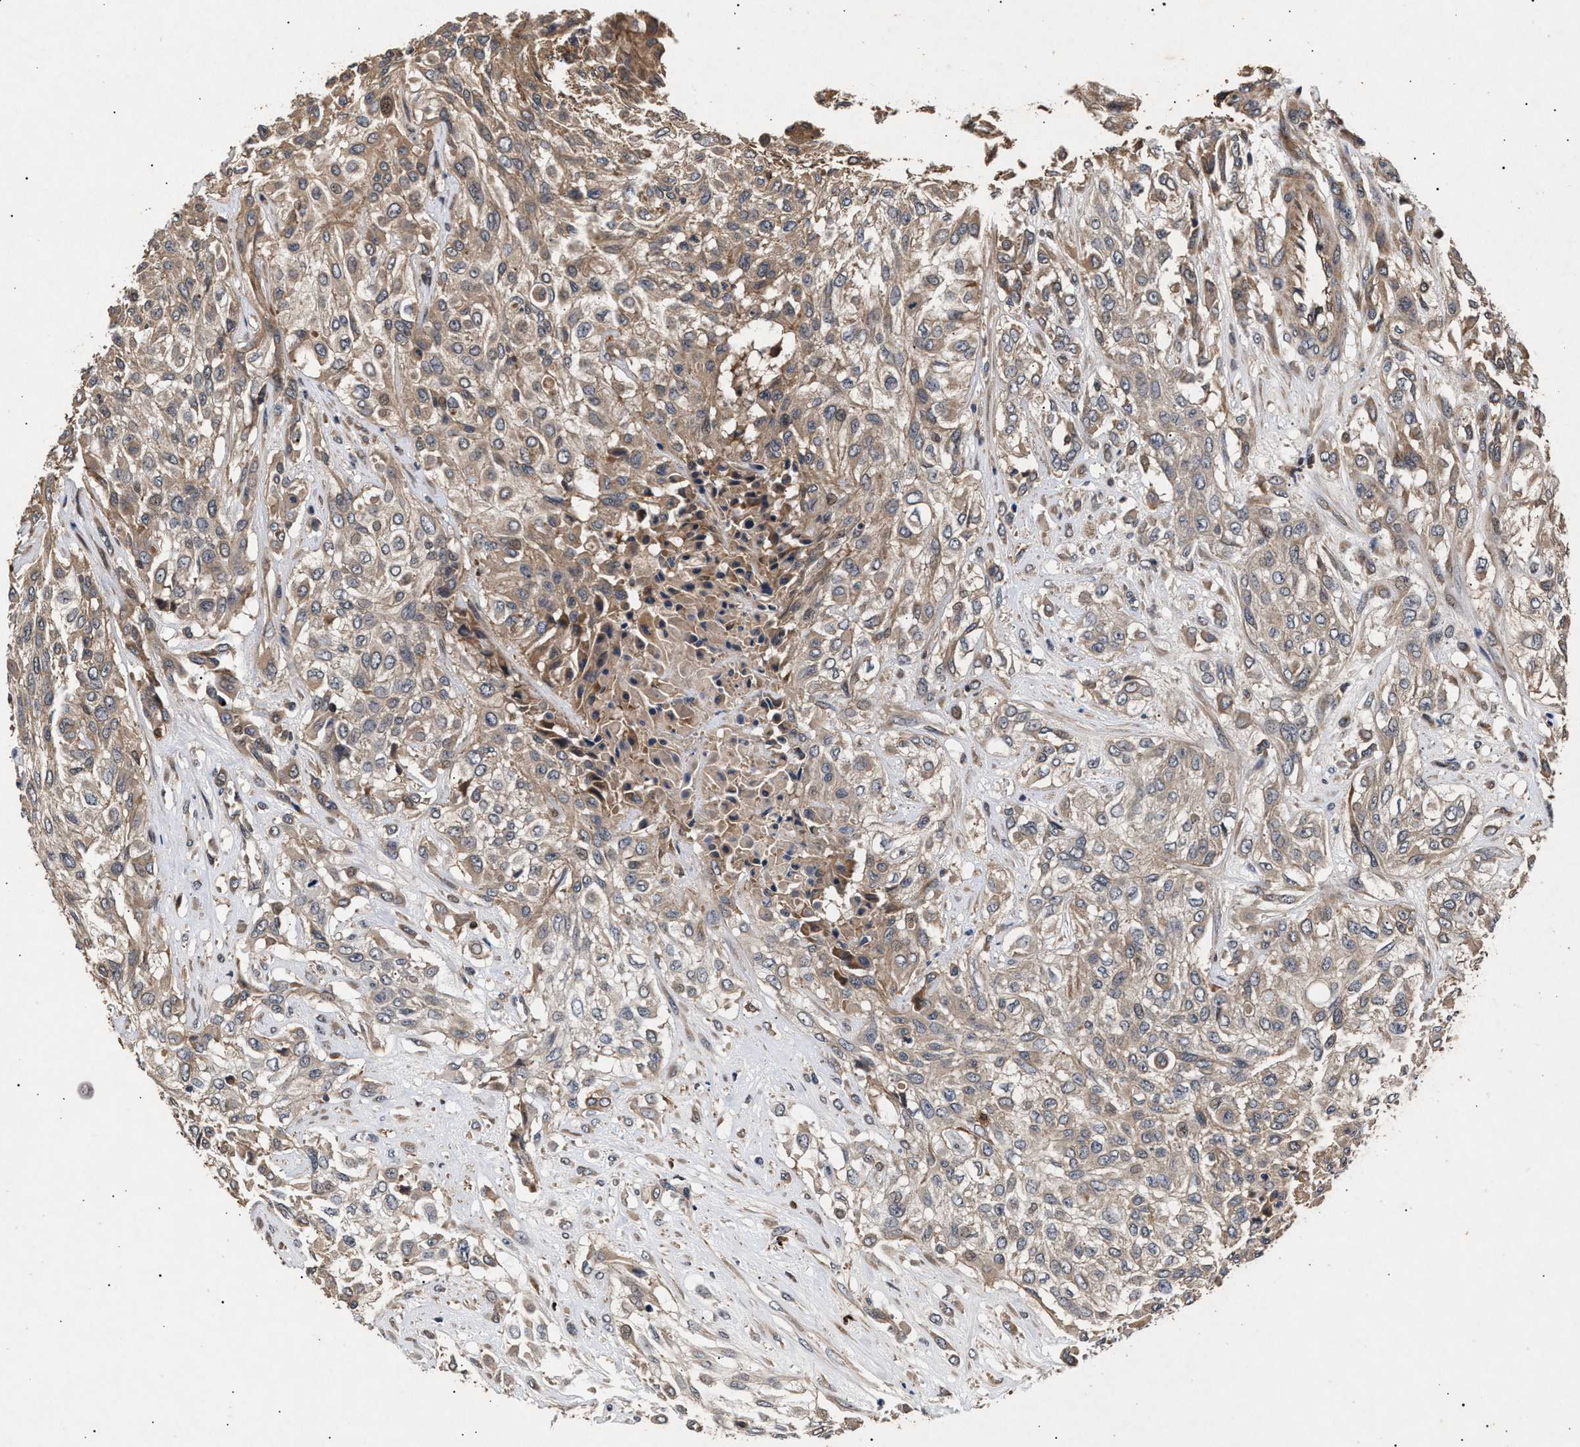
{"staining": {"intensity": "moderate", "quantity": ">75%", "location": "cytoplasmic/membranous"}, "tissue": "urothelial cancer", "cell_type": "Tumor cells", "image_type": "cancer", "snomed": [{"axis": "morphology", "description": "Urothelial carcinoma, High grade"}, {"axis": "topography", "description": "Urinary bladder"}], "caption": "High-magnification brightfield microscopy of urothelial carcinoma (high-grade) stained with DAB (3,3'-diaminobenzidine) (brown) and counterstained with hematoxylin (blue). tumor cells exhibit moderate cytoplasmic/membranous staining is seen in approximately>75% of cells. (DAB (3,3'-diaminobenzidine) IHC, brown staining for protein, blue staining for nuclei).", "gene": "ITGB5", "patient": {"sex": "male", "age": 57}}